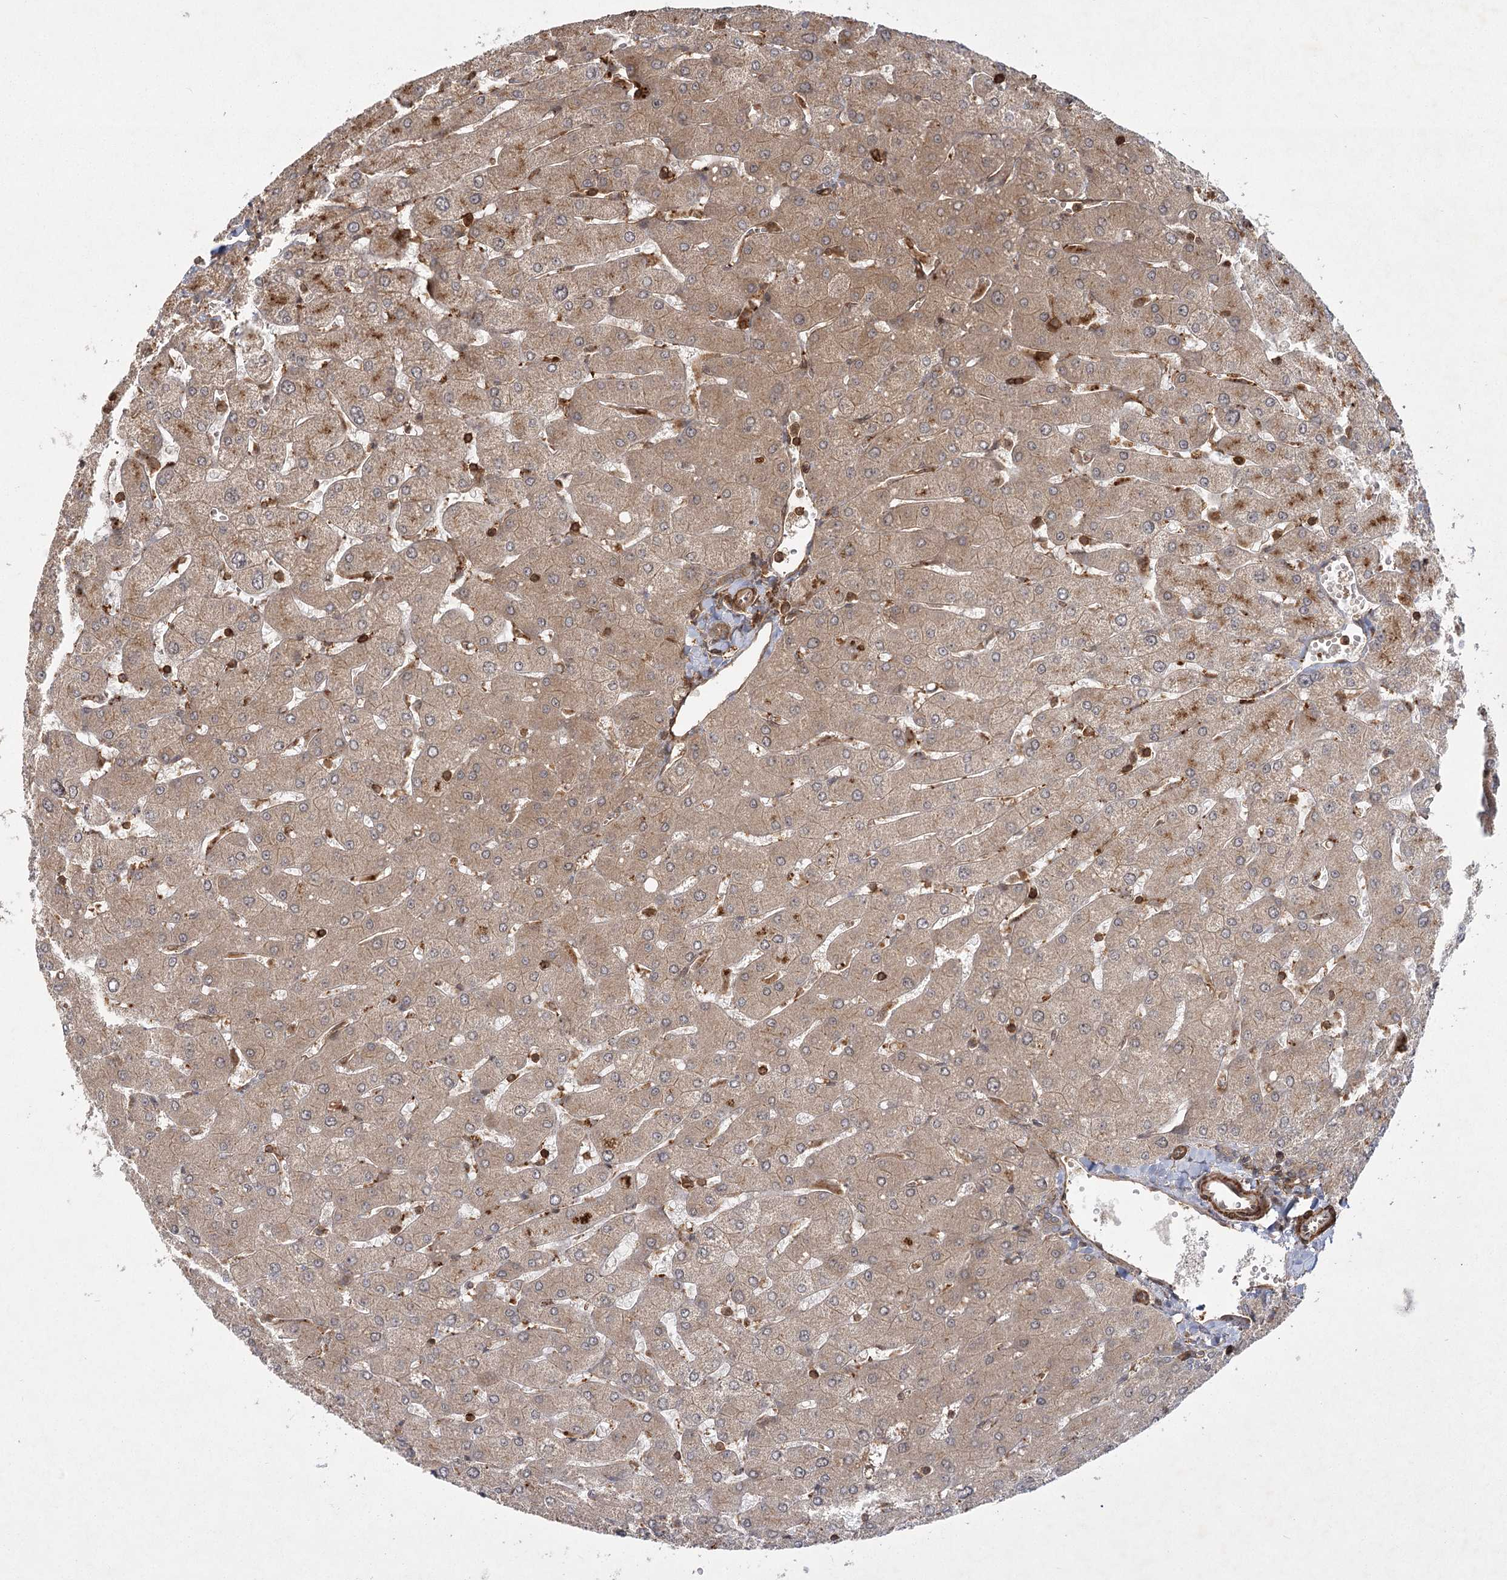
{"staining": {"intensity": "moderate", "quantity": ">75%", "location": "cytoplasmic/membranous"}, "tissue": "liver", "cell_type": "Cholangiocytes", "image_type": "normal", "snomed": [{"axis": "morphology", "description": "Normal tissue, NOS"}, {"axis": "topography", "description": "Liver"}], "caption": "Cholangiocytes display medium levels of moderate cytoplasmic/membranous positivity in approximately >75% of cells in benign liver.", "gene": "MDFIC", "patient": {"sex": "male", "age": 55}}